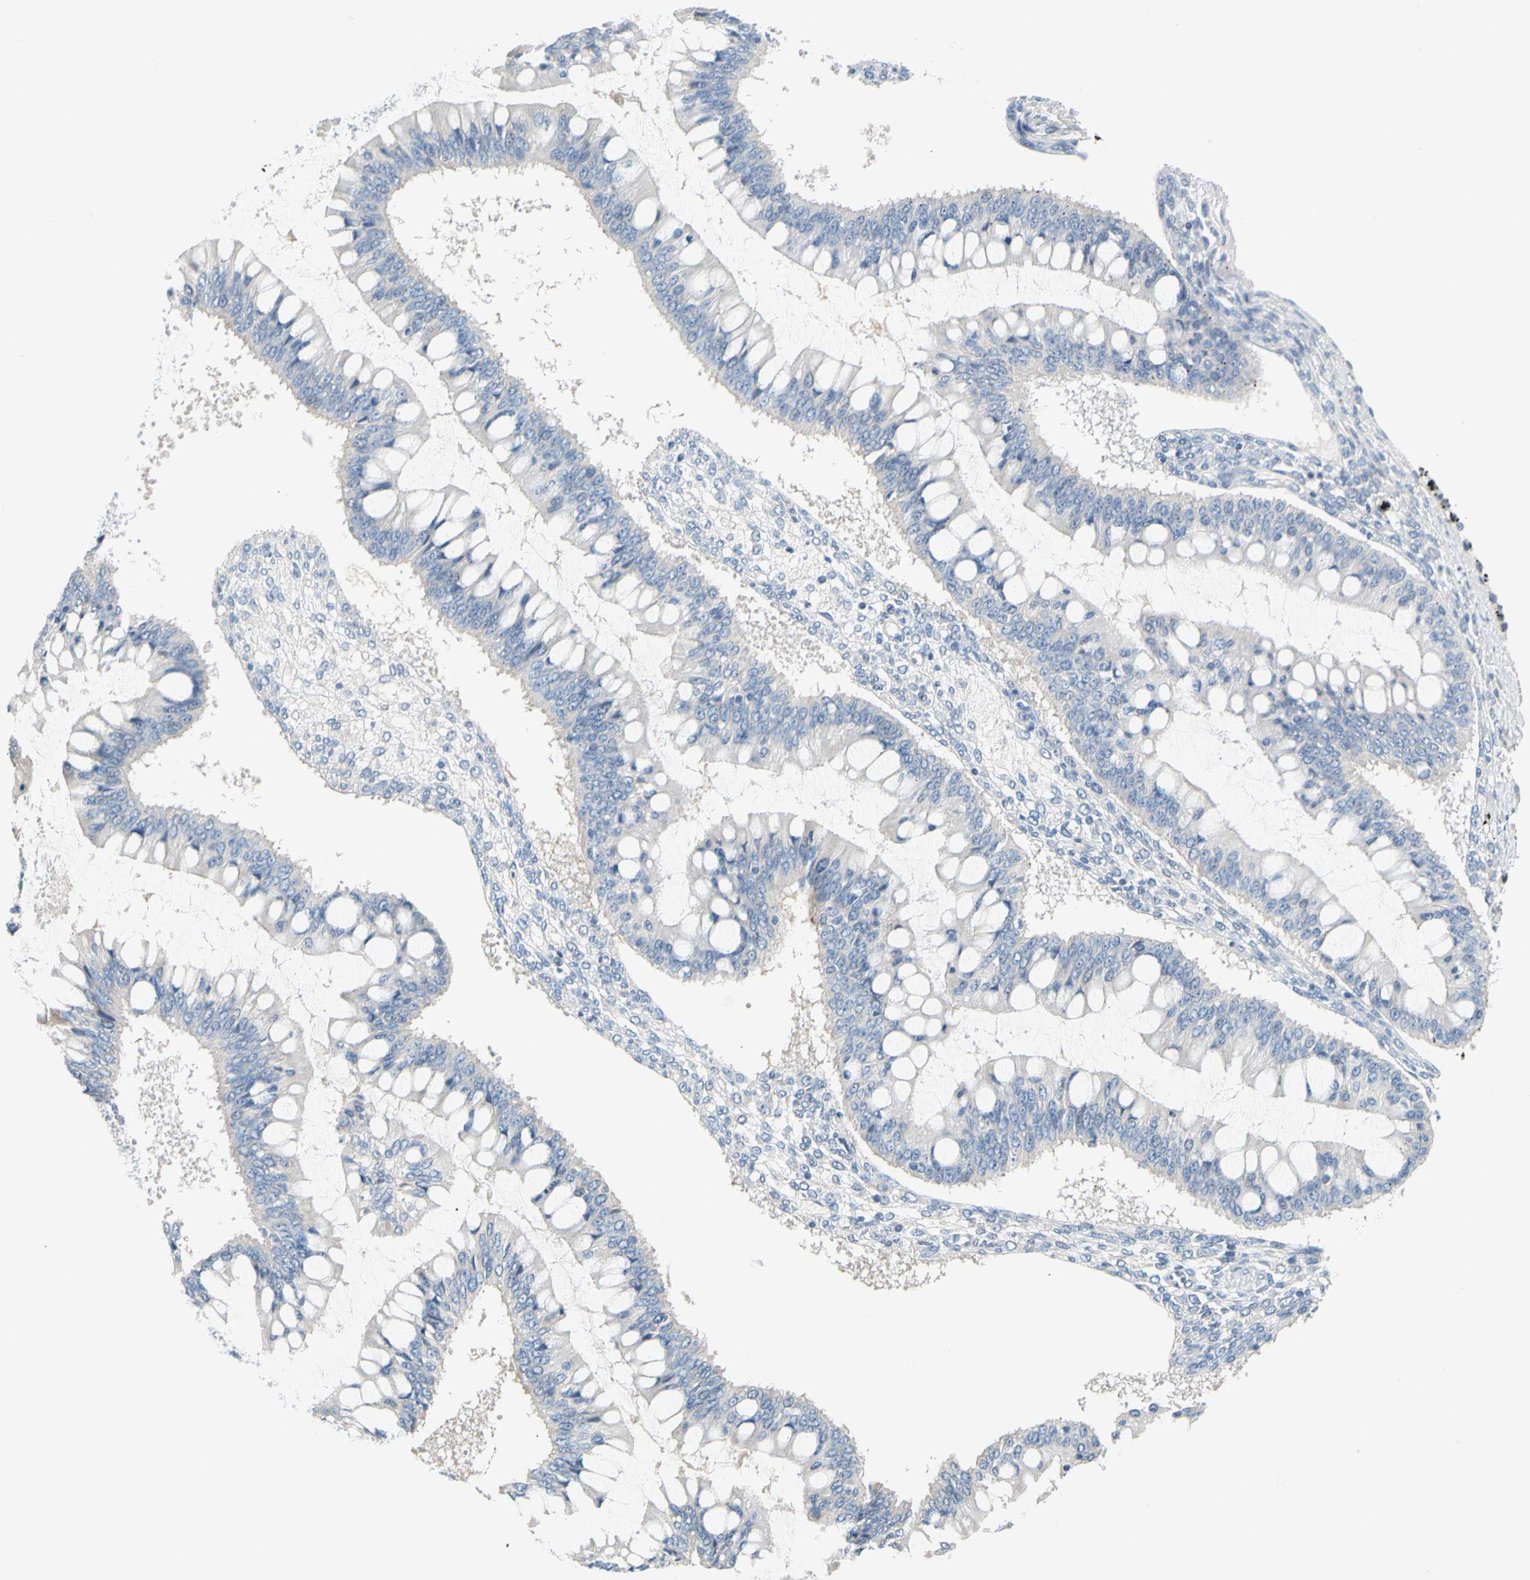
{"staining": {"intensity": "negative", "quantity": "none", "location": "none"}, "tissue": "ovarian cancer", "cell_type": "Tumor cells", "image_type": "cancer", "snomed": [{"axis": "morphology", "description": "Cystadenocarcinoma, mucinous, NOS"}, {"axis": "topography", "description": "Ovary"}], "caption": "Immunohistochemistry (IHC) micrograph of human ovarian cancer stained for a protein (brown), which demonstrates no staining in tumor cells.", "gene": "CCM2L", "patient": {"sex": "female", "age": 73}}